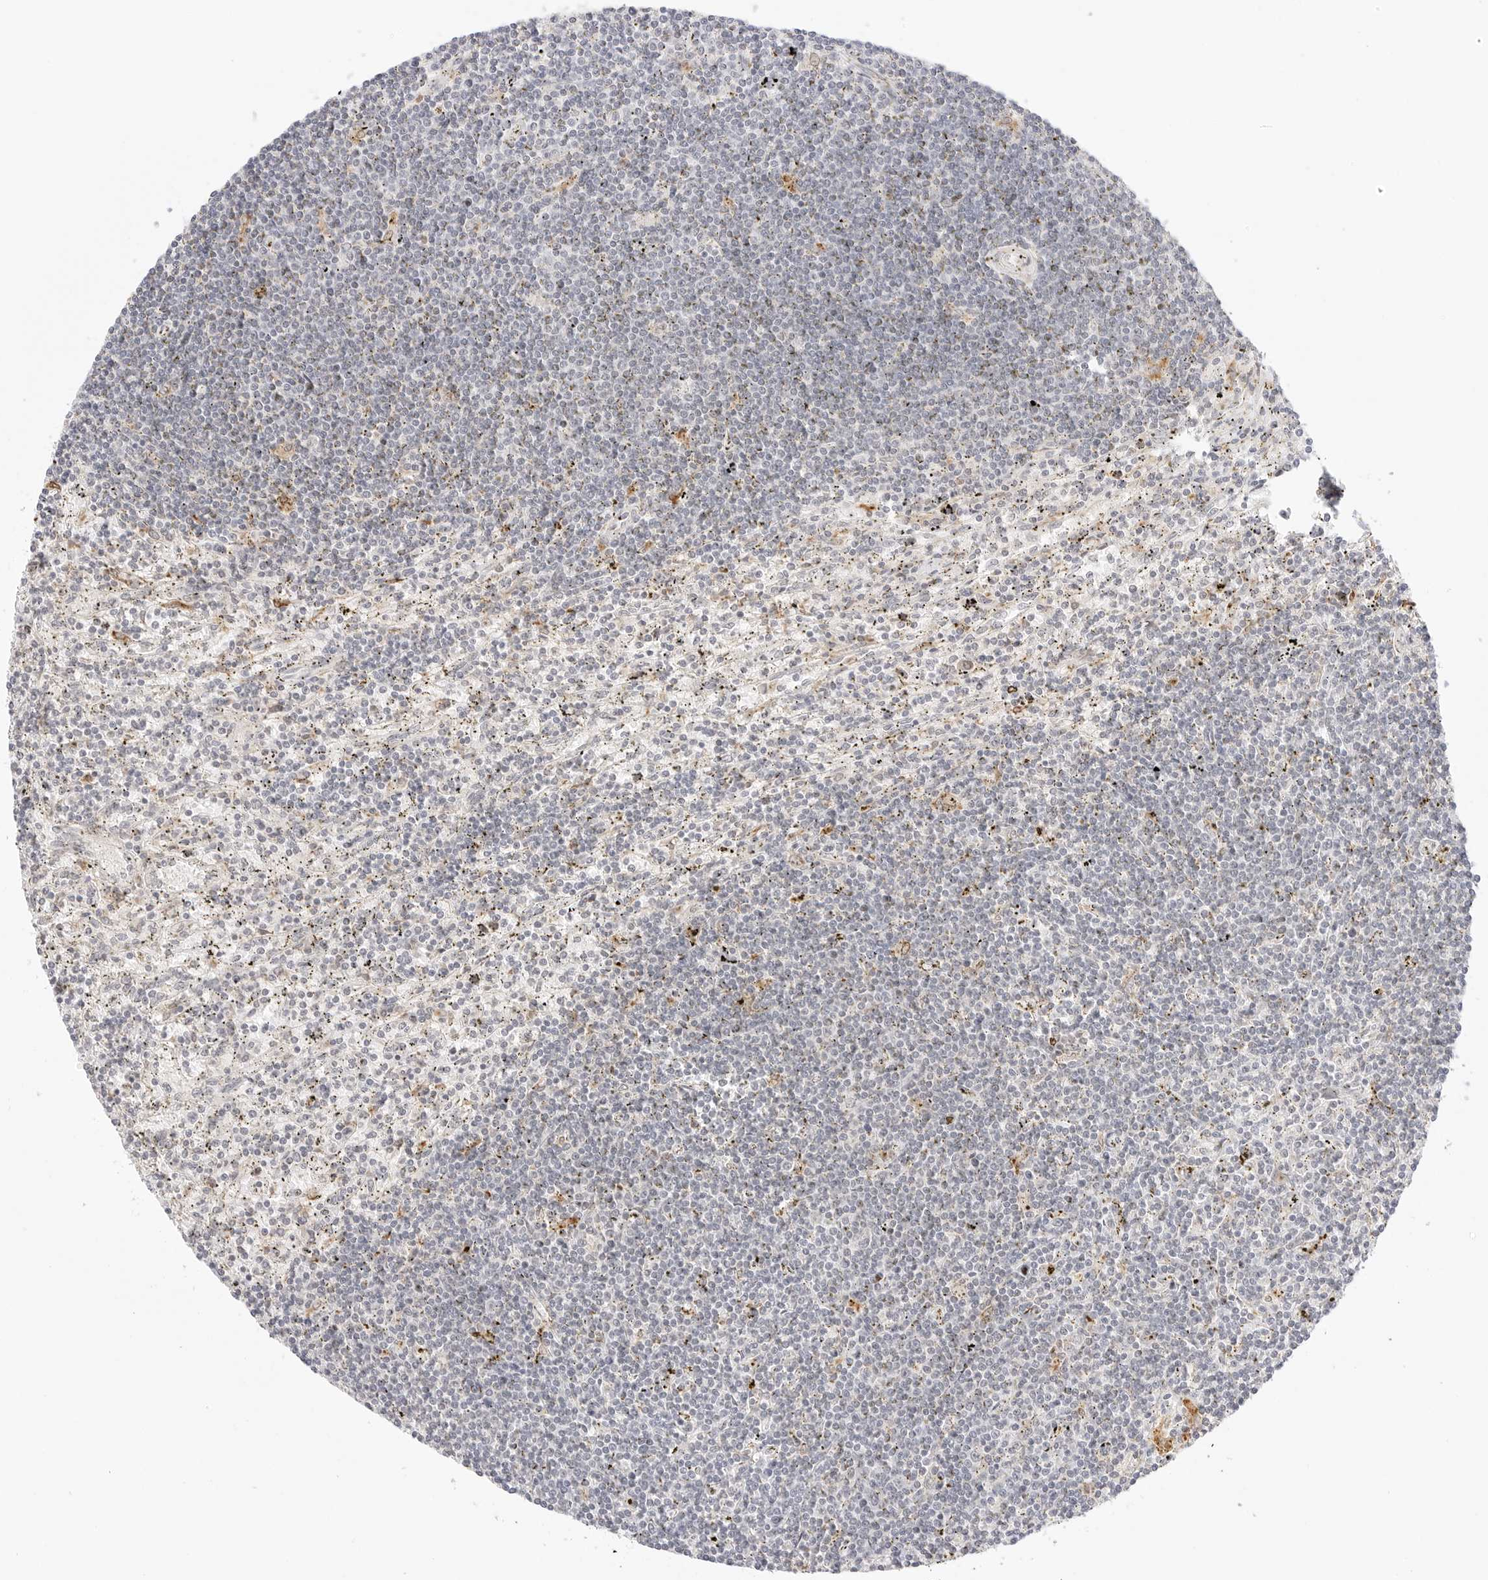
{"staining": {"intensity": "negative", "quantity": "none", "location": "none"}, "tissue": "lymphoma", "cell_type": "Tumor cells", "image_type": "cancer", "snomed": [{"axis": "morphology", "description": "Malignant lymphoma, non-Hodgkin's type, Low grade"}, {"axis": "topography", "description": "Spleen"}], "caption": "Immunohistochemistry photomicrograph of neoplastic tissue: lymphoma stained with DAB (3,3'-diaminobenzidine) reveals no significant protein expression in tumor cells. Brightfield microscopy of IHC stained with DAB (brown) and hematoxylin (blue), captured at high magnification.", "gene": "XKR4", "patient": {"sex": "male", "age": 76}}